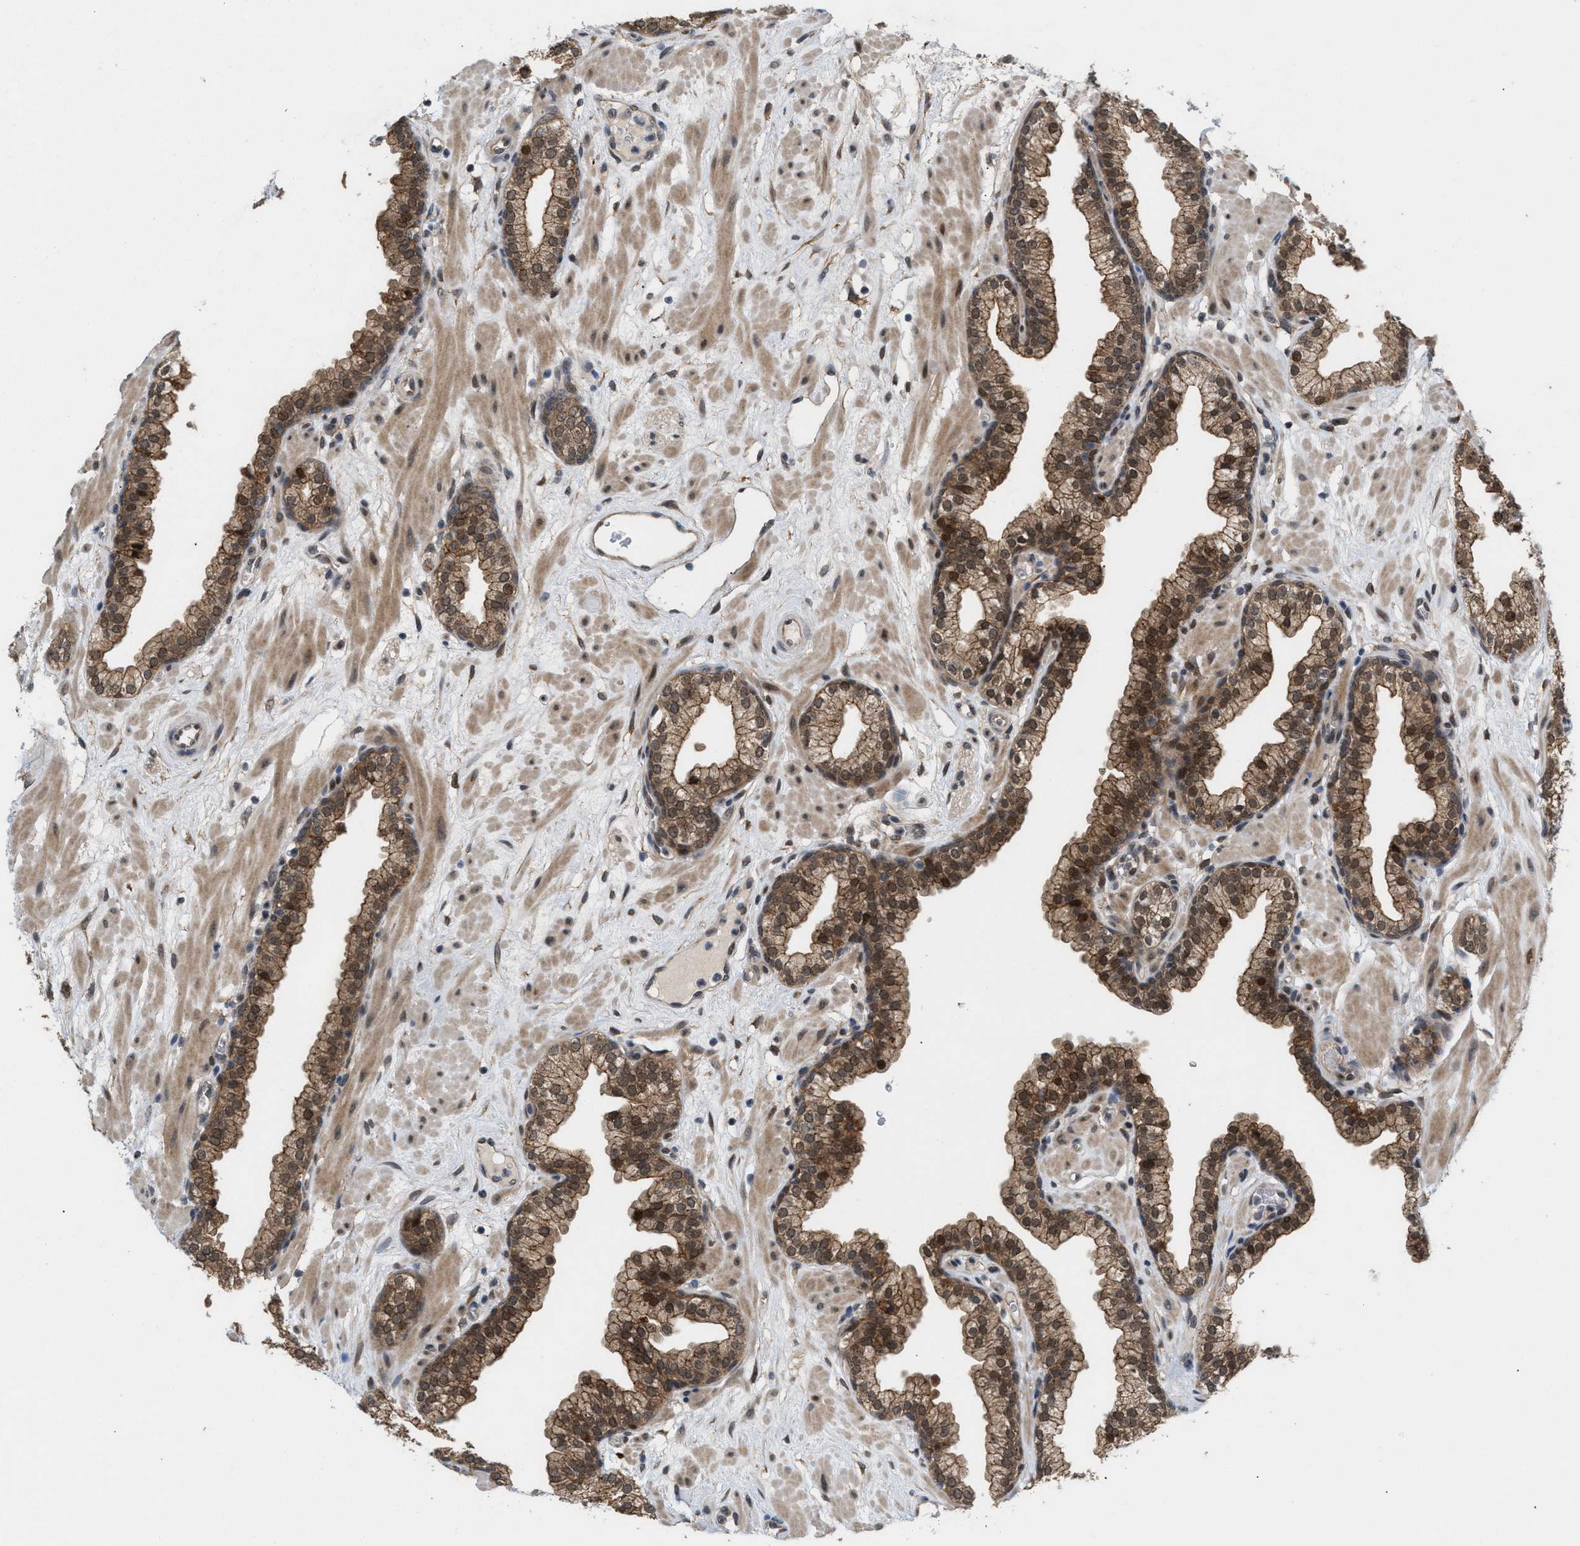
{"staining": {"intensity": "moderate", "quantity": ">75%", "location": "cytoplasmic/membranous"}, "tissue": "prostate", "cell_type": "Glandular cells", "image_type": "normal", "snomed": [{"axis": "morphology", "description": "Normal tissue, NOS"}, {"axis": "morphology", "description": "Urothelial carcinoma, Low grade"}, {"axis": "topography", "description": "Urinary bladder"}, {"axis": "topography", "description": "Prostate"}], "caption": "A medium amount of moderate cytoplasmic/membranous expression is appreciated in about >75% of glandular cells in normal prostate.", "gene": "MFSD6", "patient": {"sex": "male", "age": 60}}